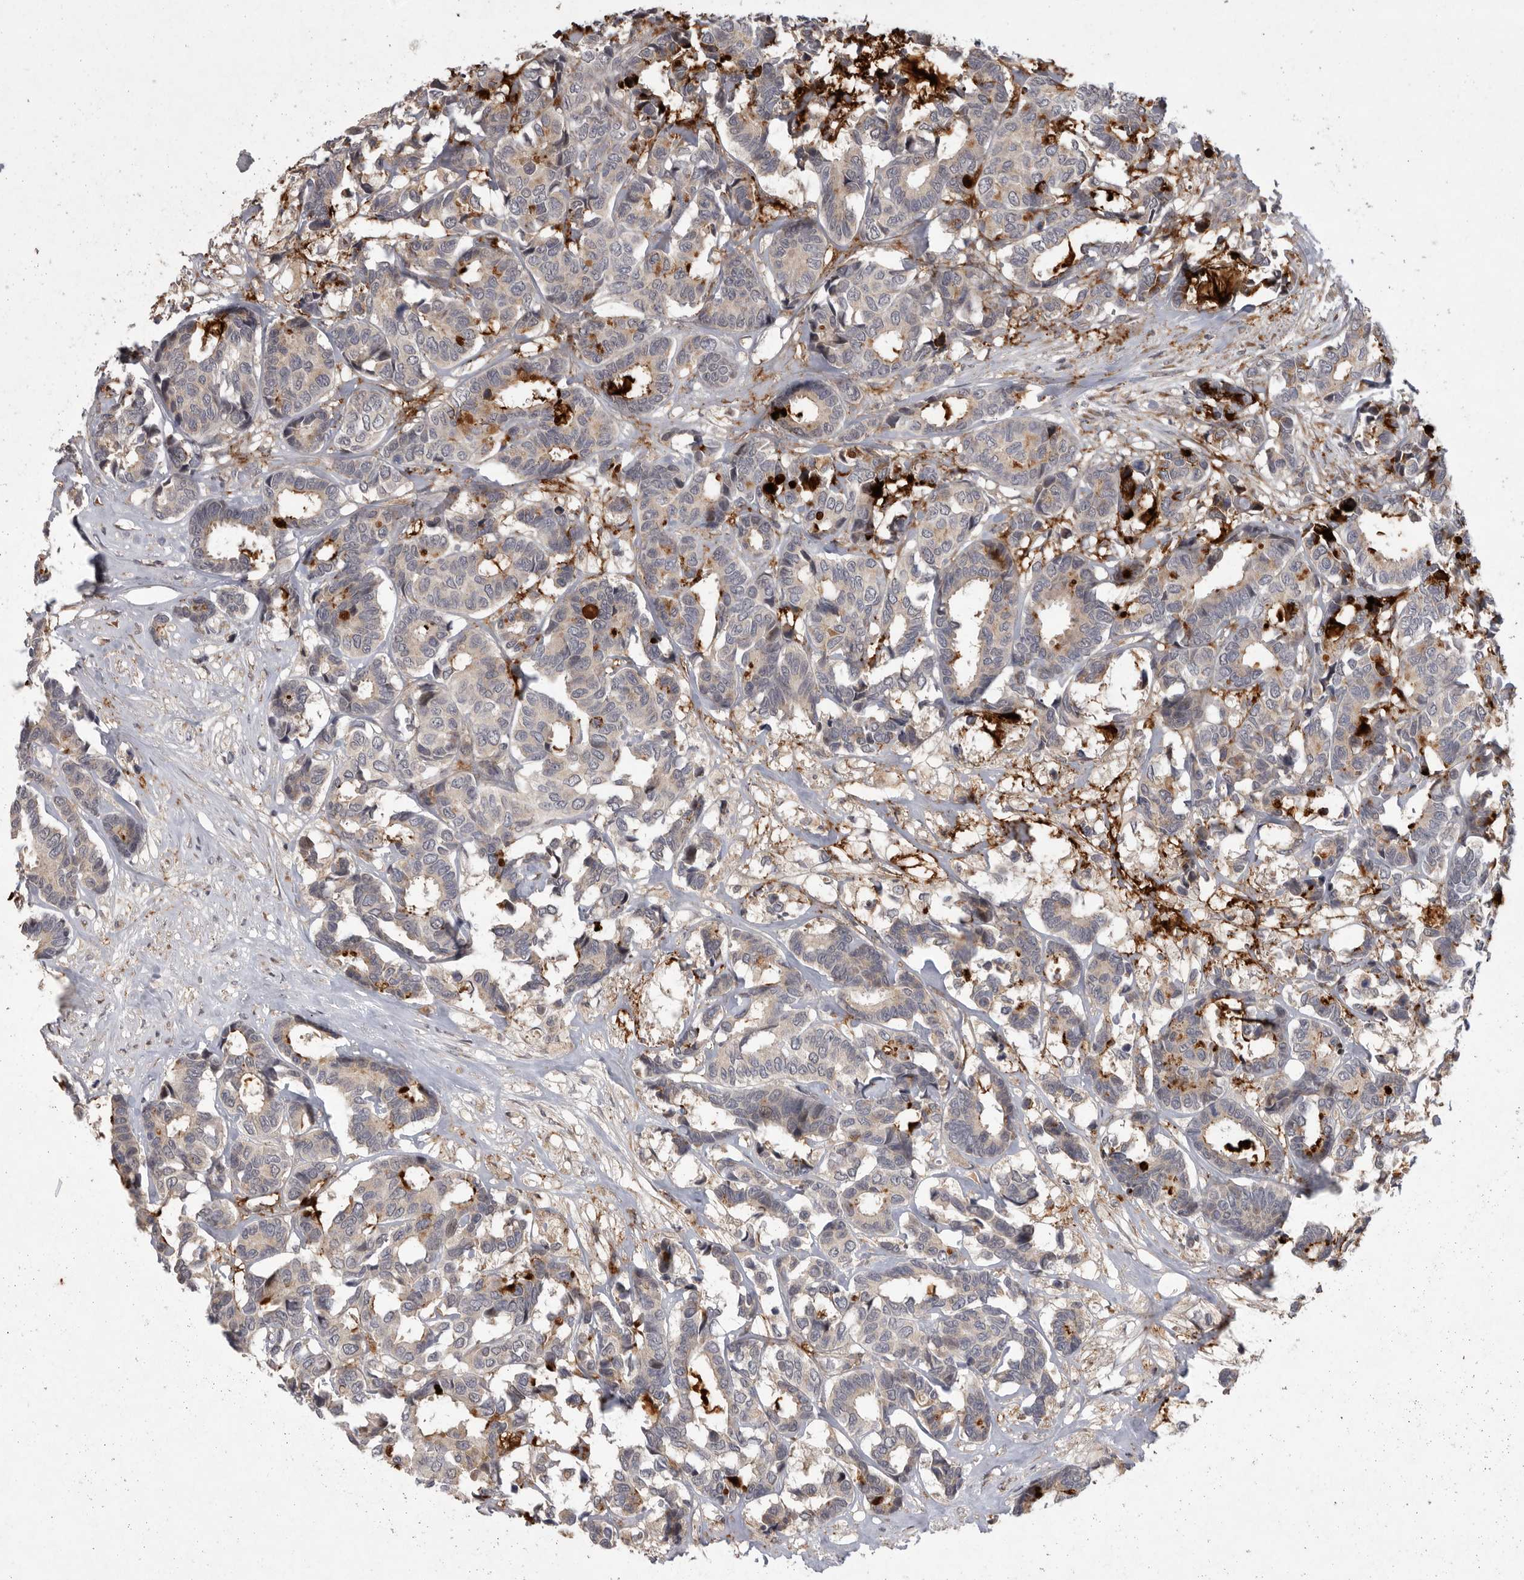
{"staining": {"intensity": "strong", "quantity": "<25%", "location": "cytoplasmic/membranous"}, "tissue": "breast cancer", "cell_type": "Tumor cells", "image_type": "cancer", "snomed": [{"axis": "morphology", "description": "Duct carcinoma"}, {"axis": "topography", "description": "Breast"}], "caption": "Immunohistochemical staining of breast infiltrating ductal carcinoma exhibits strong cytoplasmic/membranous protein positivity in about <25% of tumor cells.", "gene": "MAN2A1", "patient": {"sex": "female", "age": 87}}